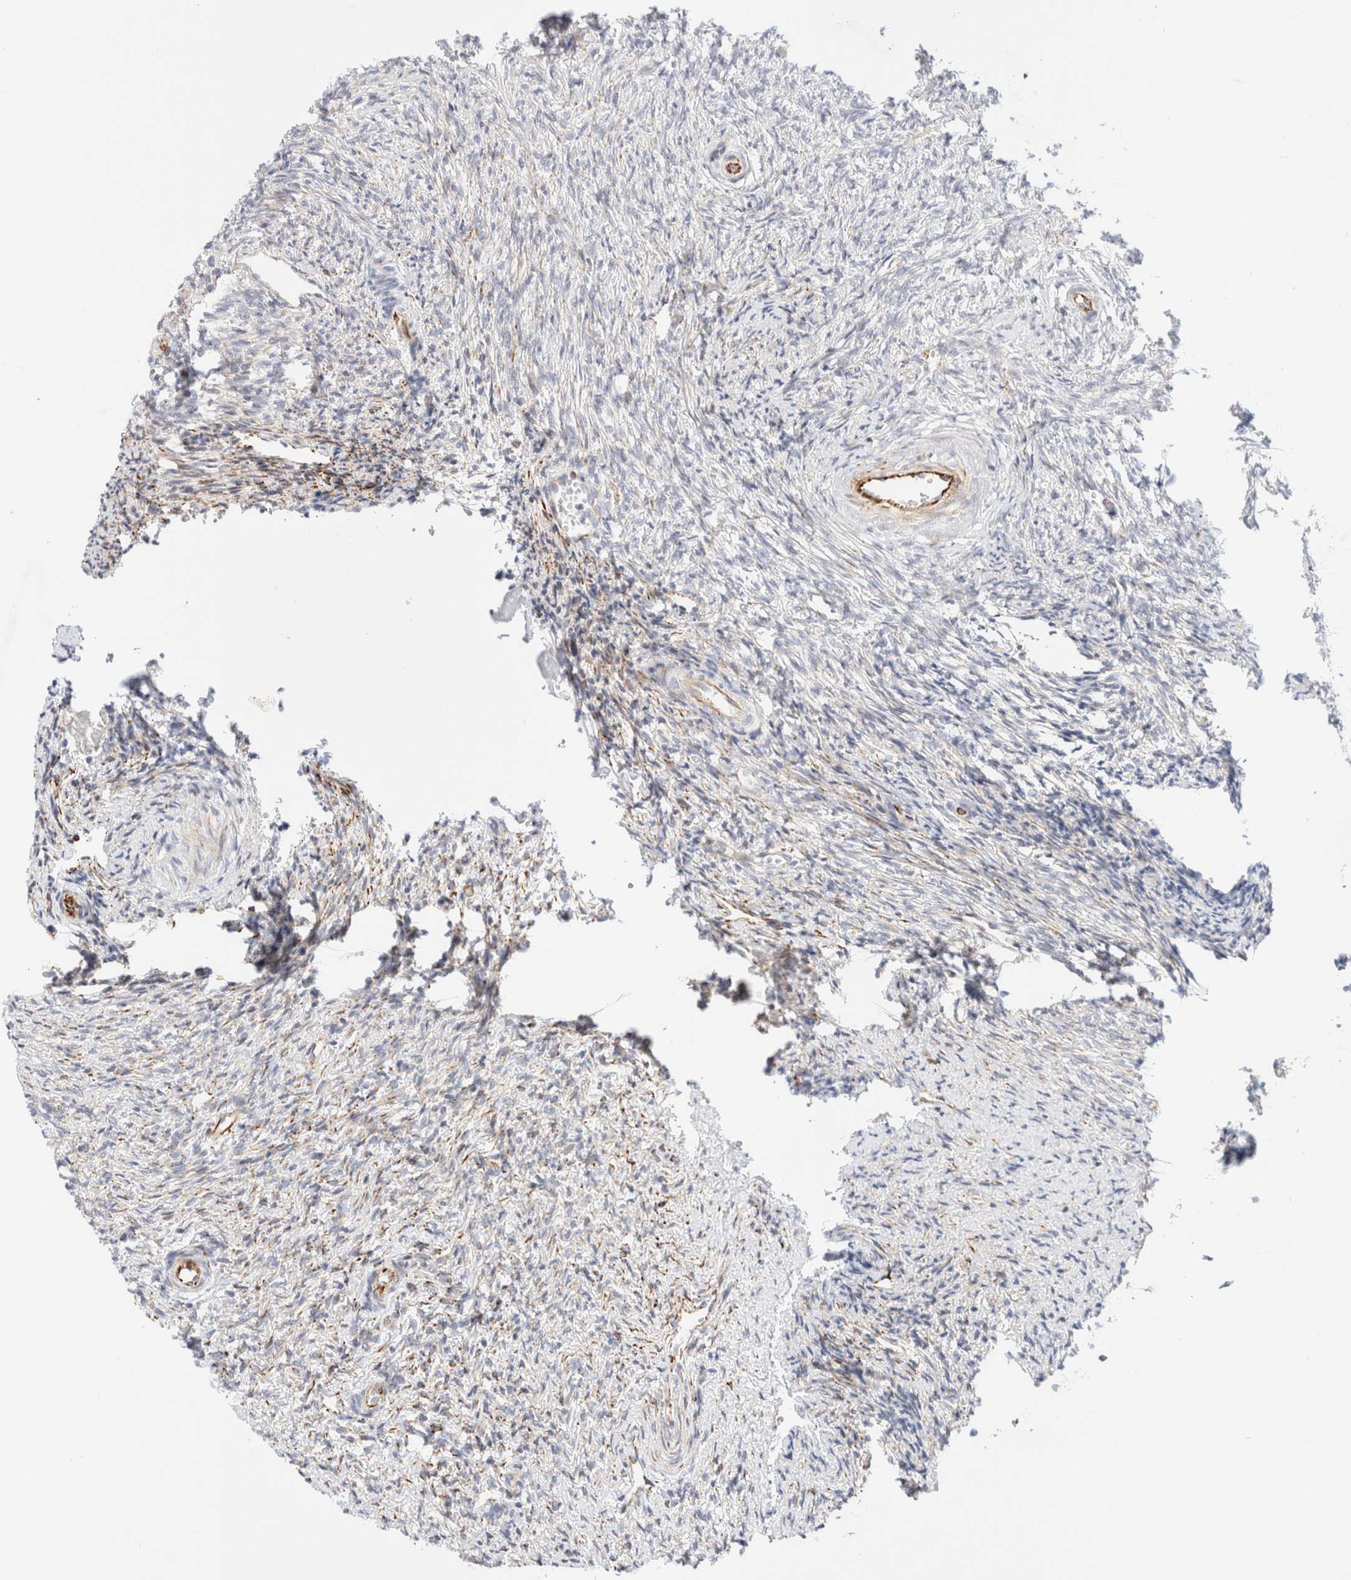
{"staining": {"intensity": "weak", "quantity": "<25%", "location": "cytoplasmic/membranous"}, "tissue": "ovary", "cell_type": "Ovarian stroma cells", "image_type": "normal", "snomed": [{"axis": "morphology", "description": "Normal tissue, NOS"}, {"axis": "topography", "description": "Ovary"}], "caption": "Immunohistochemistry photomicrograph of normal ovary: human ovary stained with DAB (3,3'-diaminobenzidine) exhibits no significant protein expression in ovarian stroma cells.", "gene": "SLC25A48", "patient": {"sex": "female", "age": 41}}